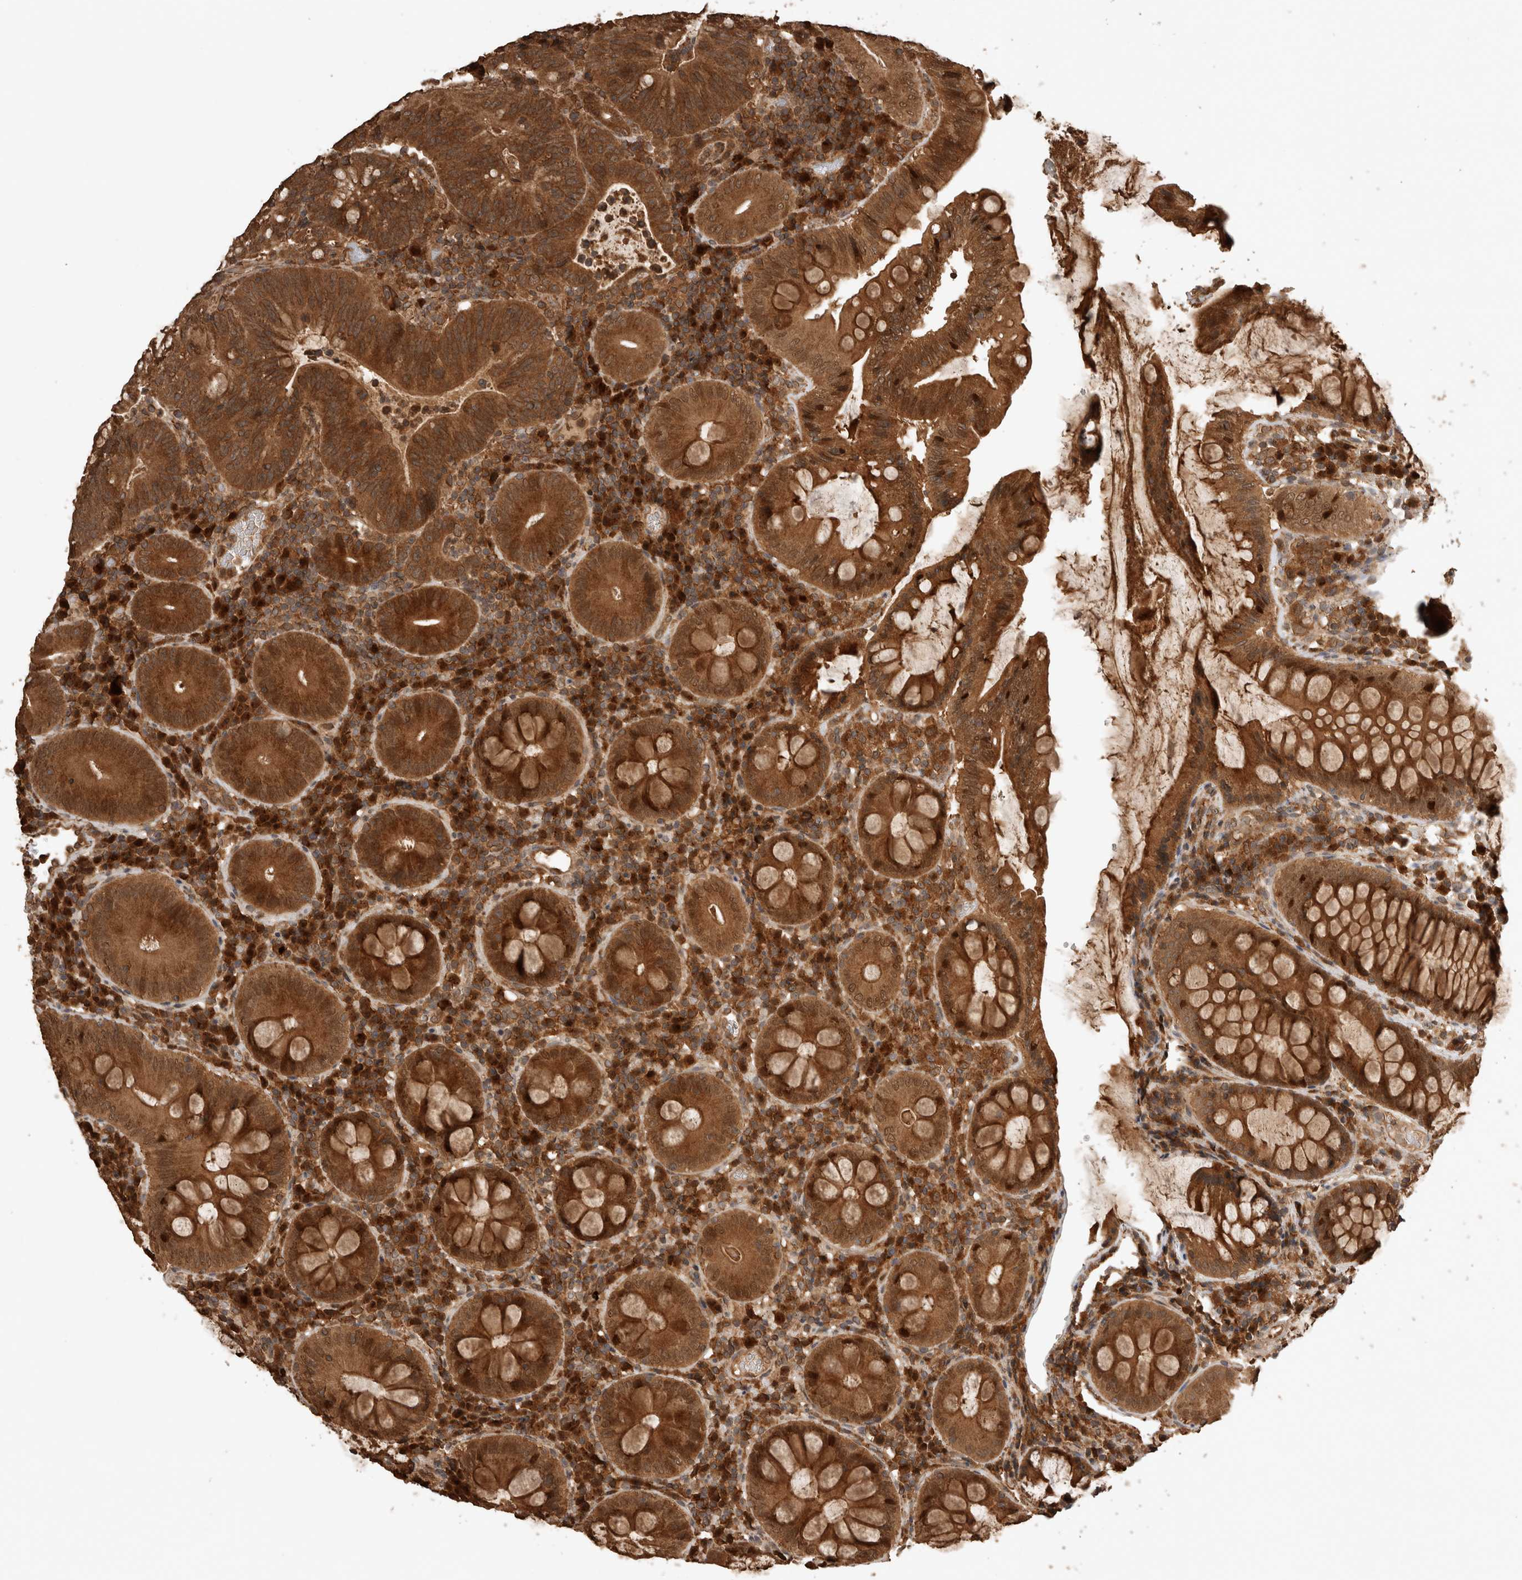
{"staining": {"intensity": "strong", "quantity": ">75%", "location": "cytoplasmic/membranous"}, "tissue": "colorectal cancer", "cell_type": "Tumor cells", "image_type": "cancer", "snomed": [{"axis": "morphology", "description": "Adenocarcinoma, NOS"}, {"axis": "topography", "description": "Colon"}], "caption": "IHC of human colorectal cancer demonstrates high levels of strong cytoplasmic/membranous staining in approximately >75% of tumor cells. Immunohistochemistry (ihc) stains the protein of interest in brown and the nuclei are stained blue.", "gene": "OTUD7B", "patient": {"sex": "female", "age": 66}}